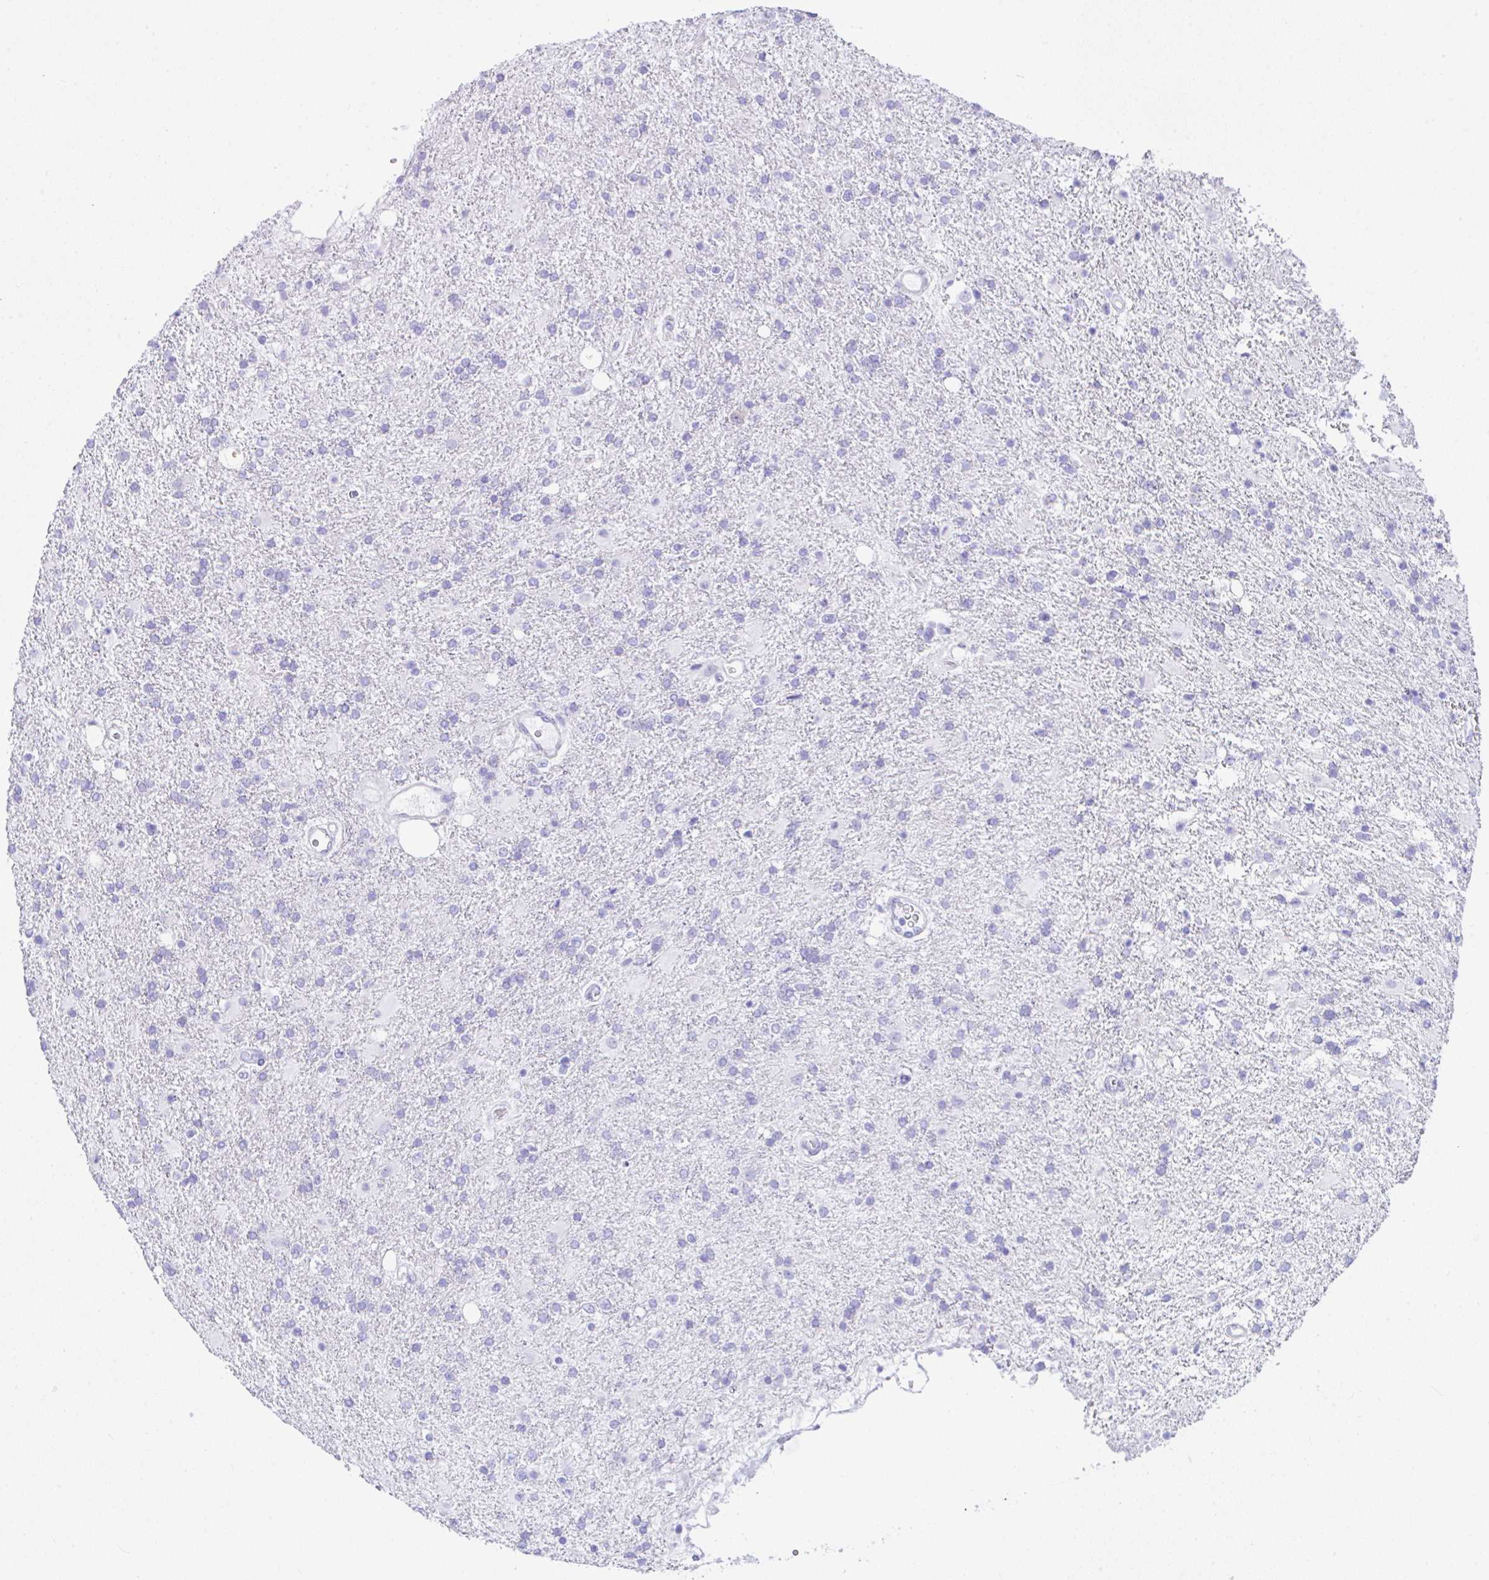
{"staining": {"intensity": "negative", "quantity": "none", "location": "none"}, "tissue": "glioma", "cell_type": "Tumor cells", "image_type": "cancer", "snomed": [{"axis": "morphology", "description": "Glioma, malignant, High grade"}, {"axis": "topography", "description": "Brain"}], "caption": "Tumor cells are negative for protein expression in human glioma. (Brightfield microscopy of DAB (3,3'-diaminobenzidine) immunohistochemistry (IHC) at high magnification).", "gene": "SEL1L2", "patient": {"sex": "male", "age": 56}}